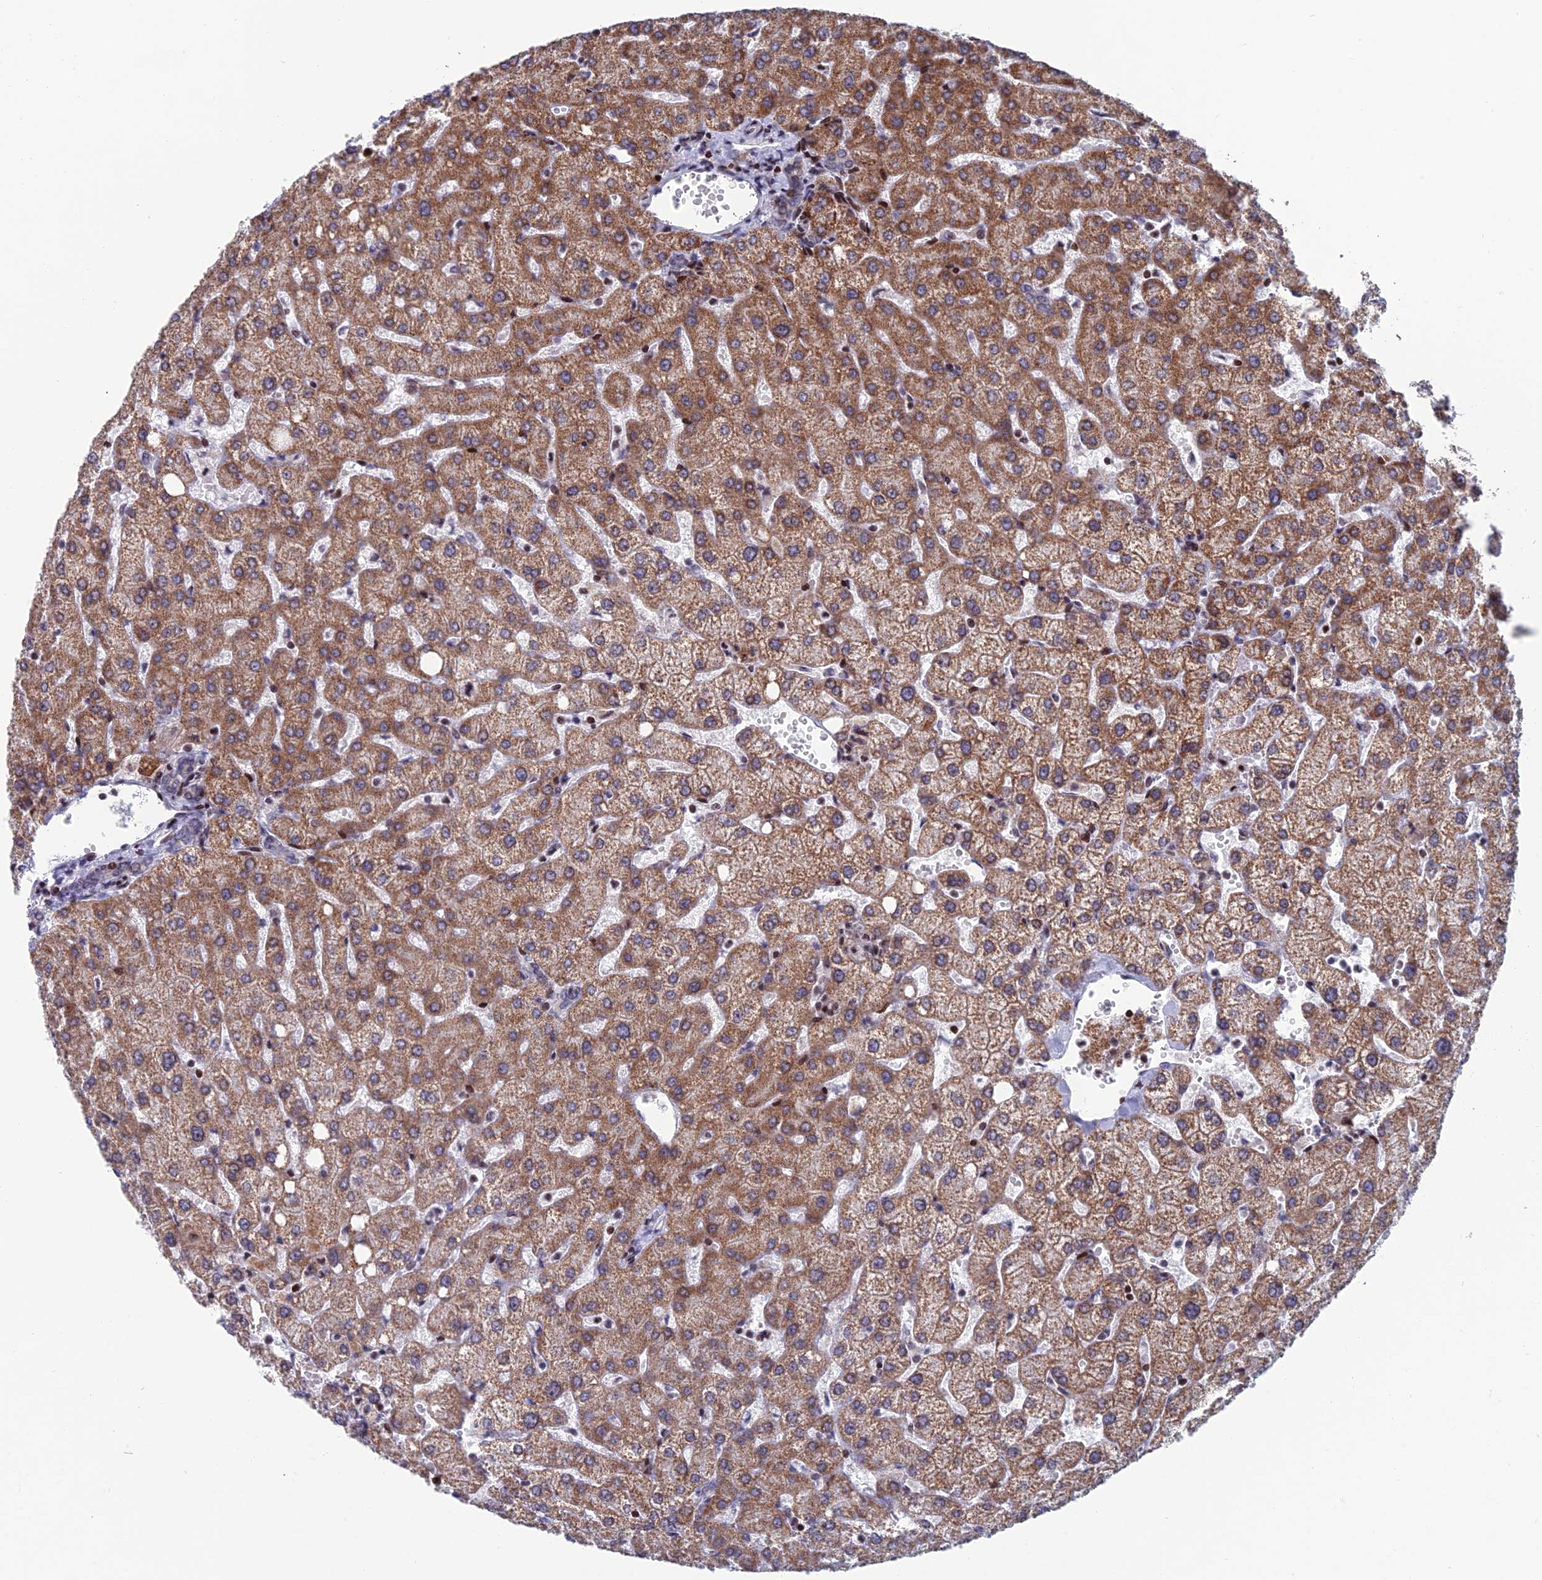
{"staining": {"intensity": "moderate", "quantity": ">75%", "location": "nuclear"}, "tissue": "liver", "cell_type": "Cholangiocytes", "image_type": "normal", "snomed": [{"axis": "morphology", "description": "Normal tissue, NOS"}, {"axis": "topography", "description": "Liver"}], "caption": "Immunohistochemistry (IHC) of benign liver shows medium levels of moderate nuclear positivity in approximately >75% of cholangiocytes.", "gene": "AFF3", "patient": {"sex": "female", "age": 54}}